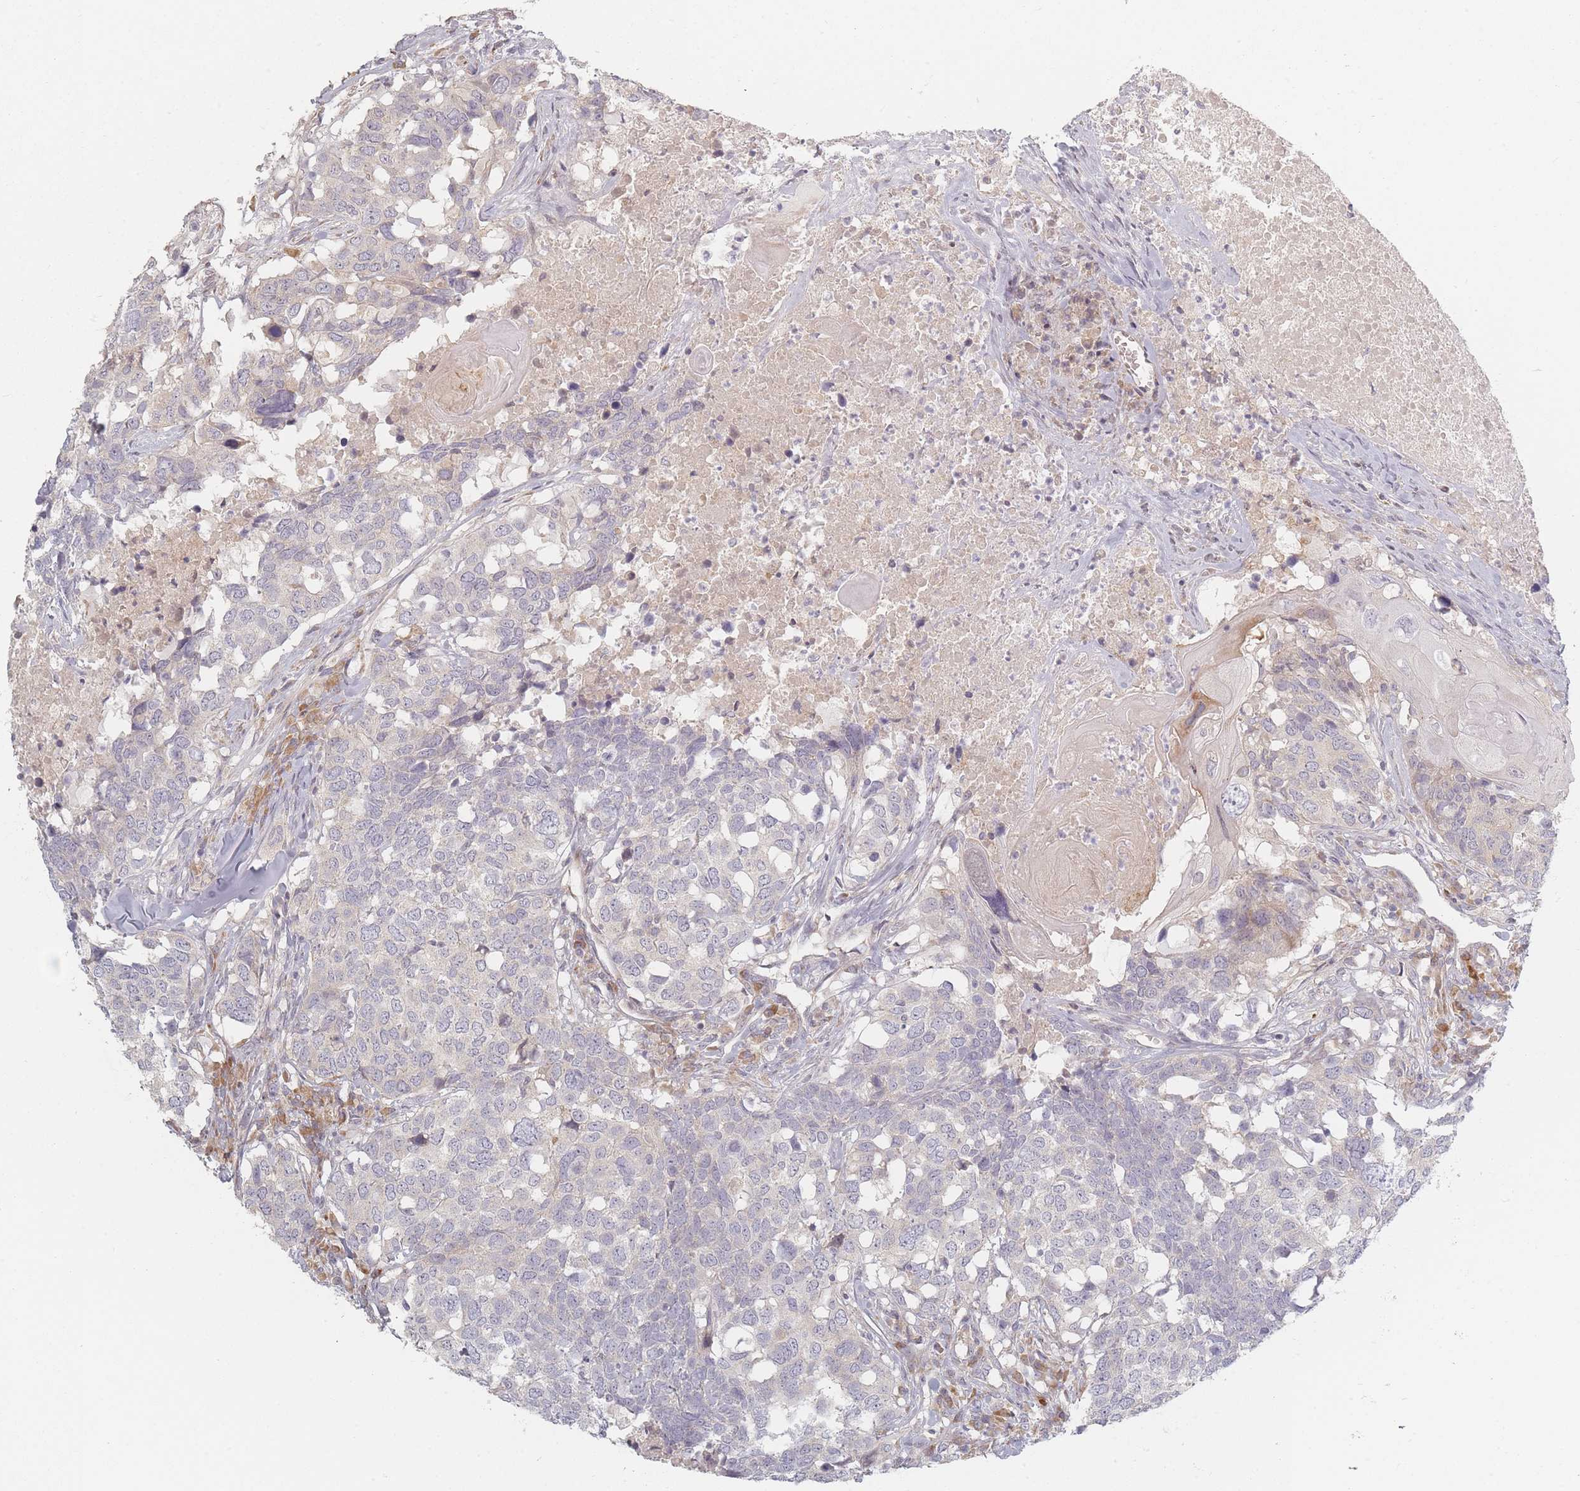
{"staining": {"intensity": "negative", "quantity": "none", "location": "none"}, "tissue": "head and neck cancer", "cell_type": "Tumor cells", "image_type": "cancer", "snomed": [{"axis": "morphology", "description": "Squamous cell carcinoma, NOS"}, {"axis": "topography", "description": "Head-Neck"}], "caption": "IHC micrograph of head and neck cancer (squamous cell carcinoma) stained for a protein (brown), which exhibits no positivity in tumor cells.", "gene": "ZKSCAN7", "patient": {"sex": "male", "age": 66}}